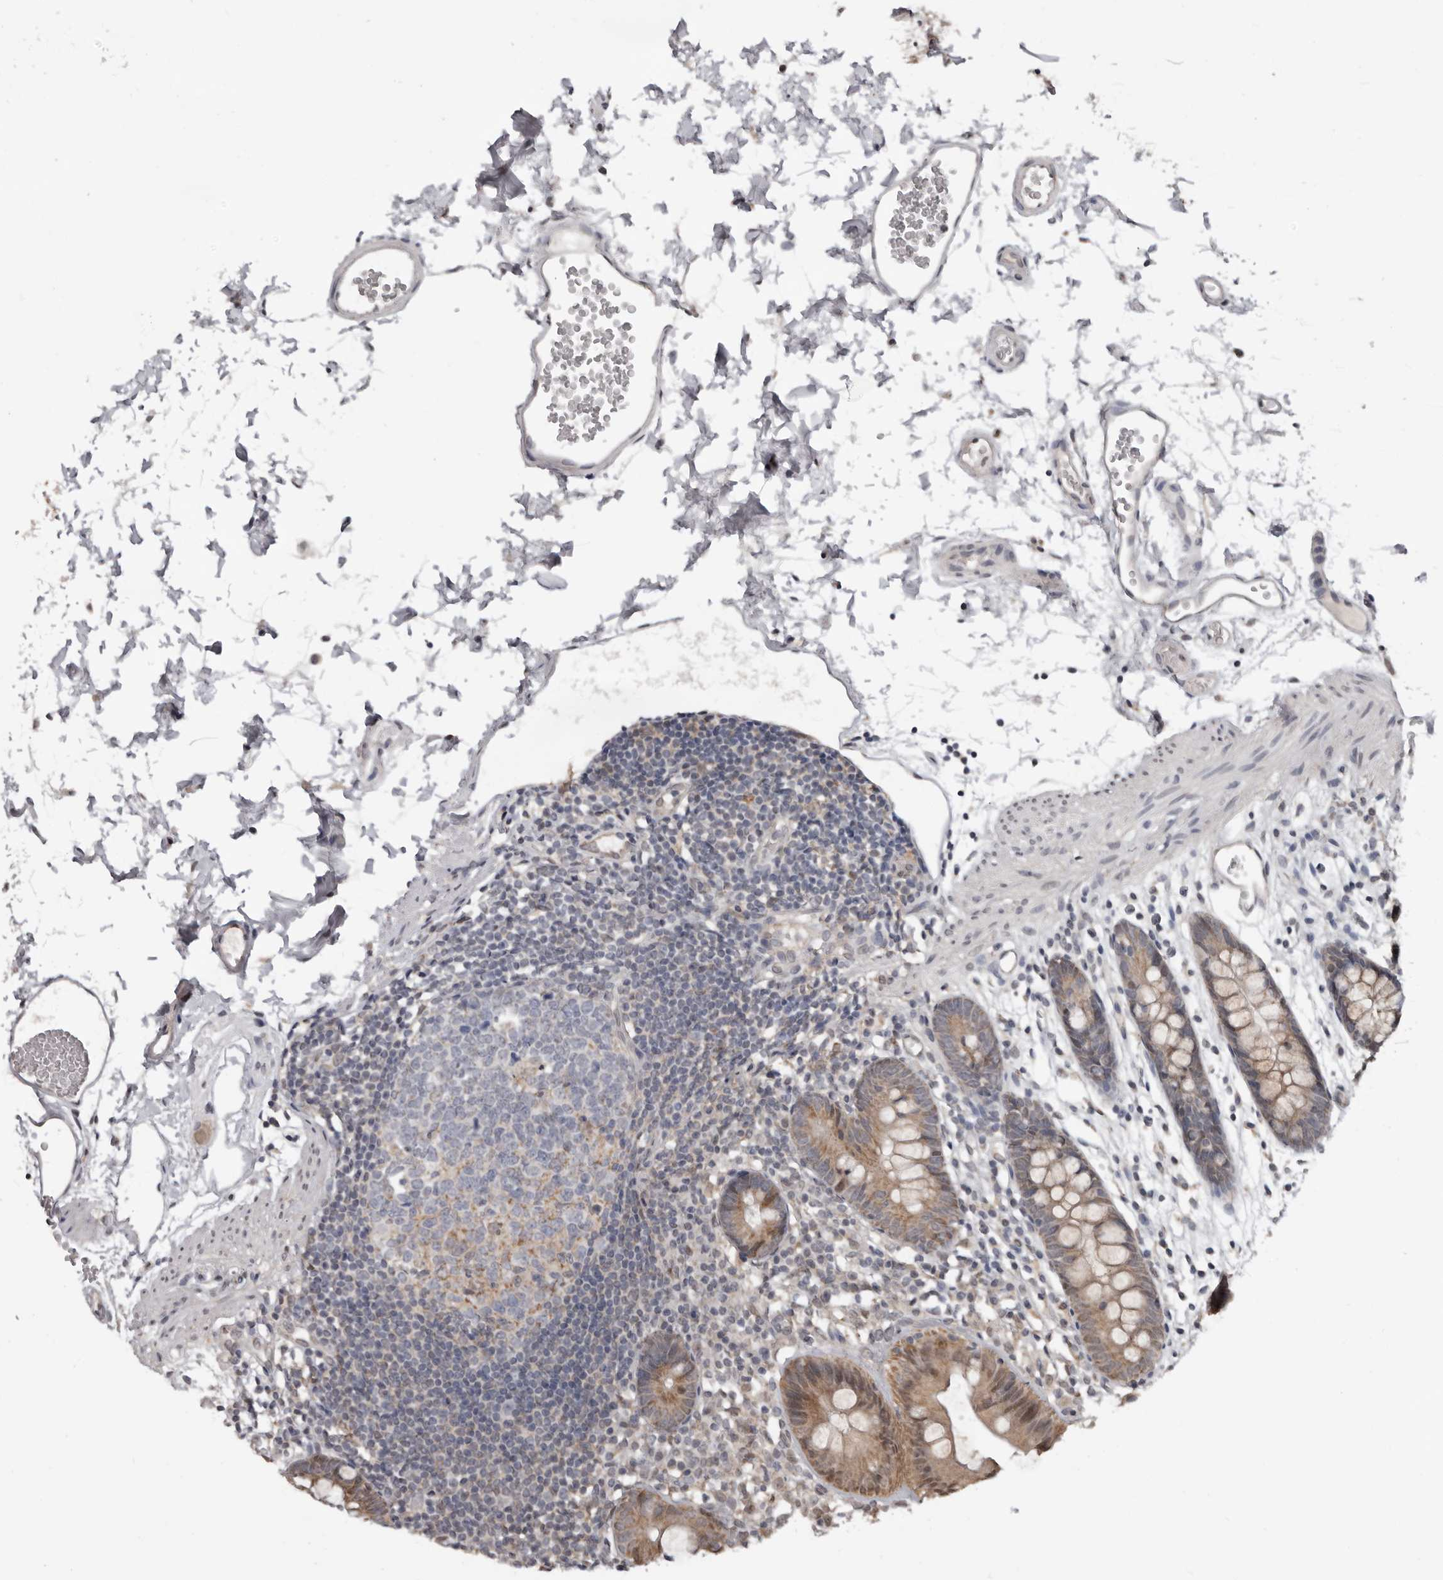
{"staining": {"intensity": "weak", "quantity": "25%-75%", "location": "cytoplasmic/membranous"}, "tissue": "colon", "cell_type": "Endothelial cells", "image_type": "normal", "snomed": [{"axis": "morphology", "description": "Normal tissue, NOS"}, {"axis": "topography", "description": "Colon"}], "caption": "Protein analysis of benign colon demonstrates weak cytoplasmic/membranous expression in approximately 25%-75% of endothelial cells.", "gene": "MOGAT2", "patient": {"sex": "male", "age": 56}}